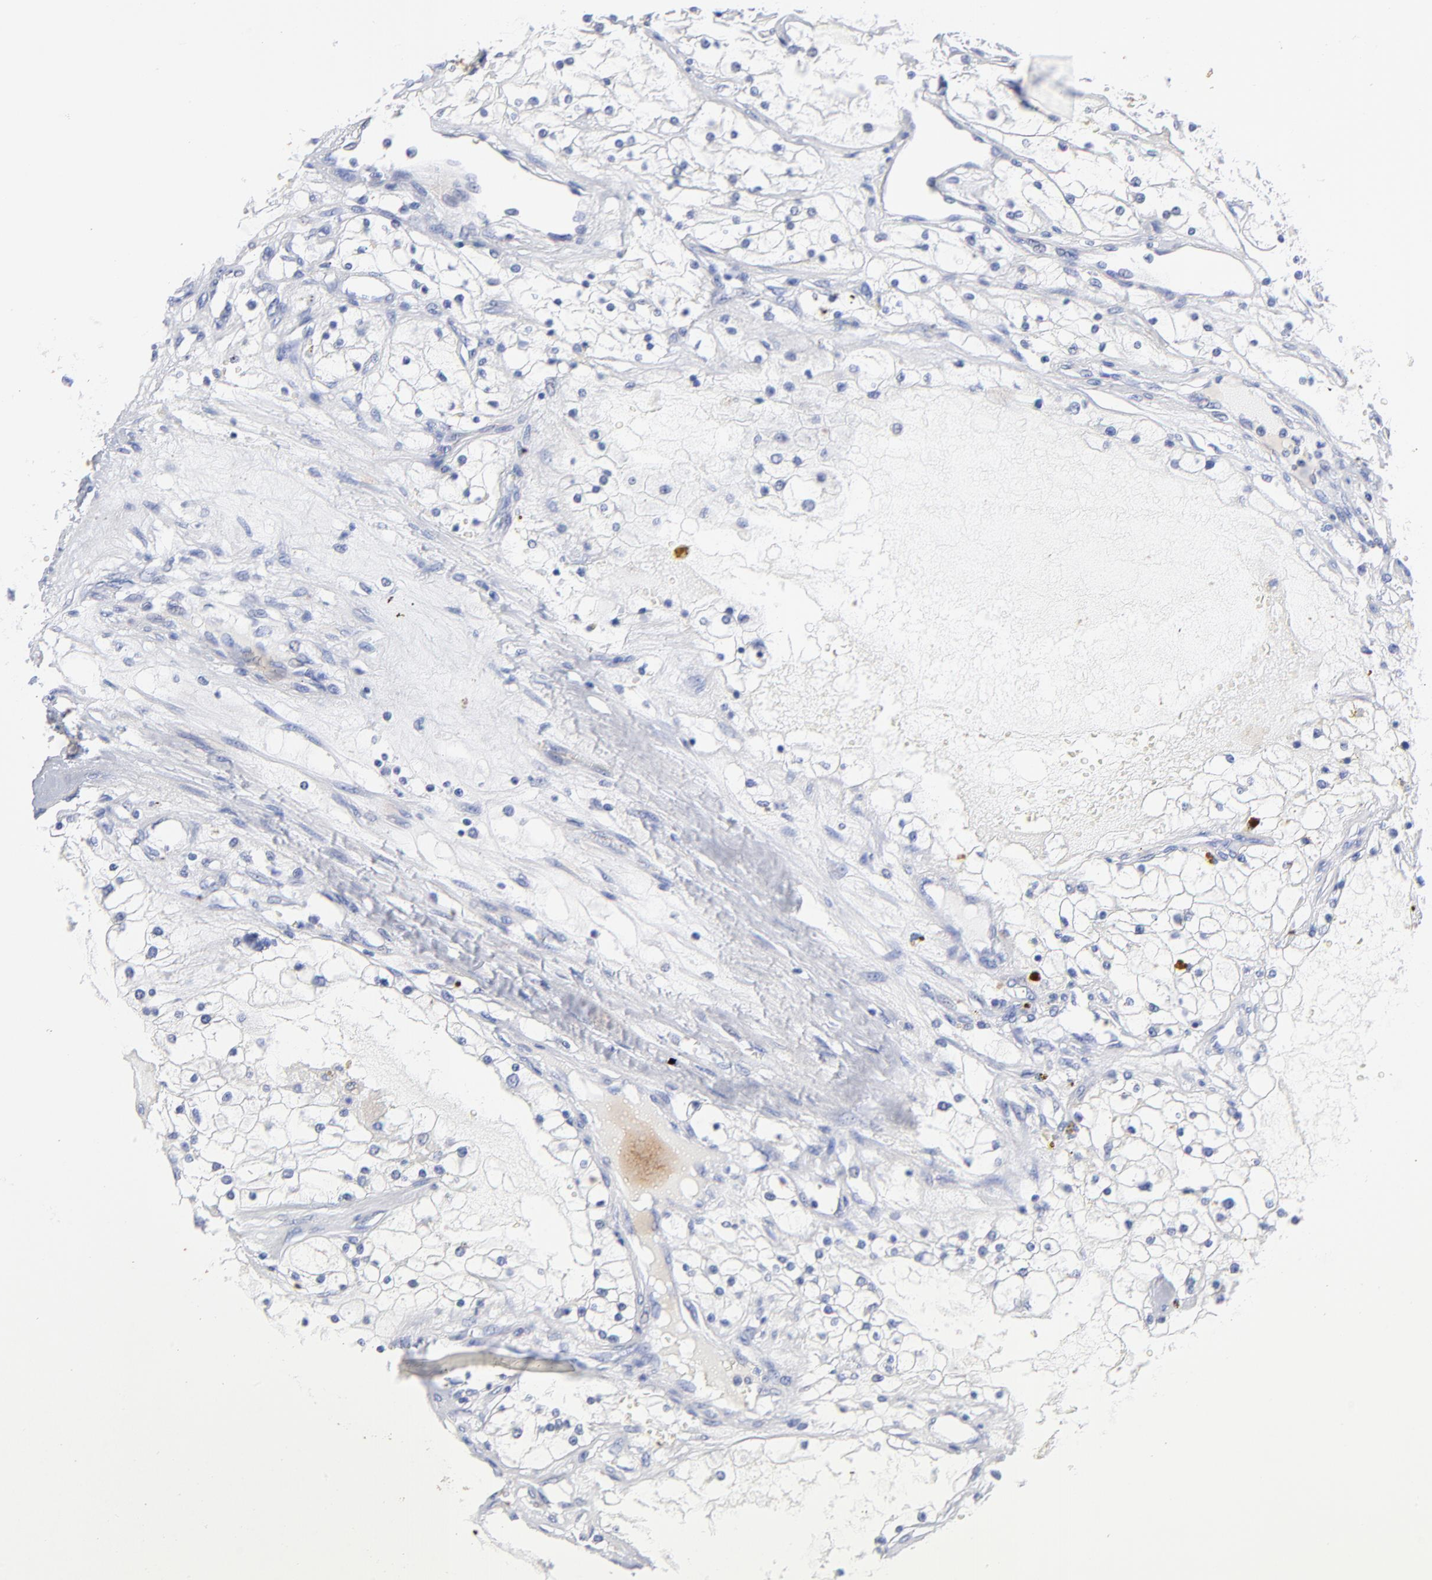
{"staining": {"intensity": "negative", "quantity": "none", "location": "none"}, "tissue": "renal cancer", "cell_type": "Tumor cells", "image_type": "cancer", "snomed": [{"axis": "morphology", "description": "Adenocarcinoma, NOS"}, {"axis": "topography", "description": "Kidney"}], "caption": "An image of renal adenocarcinoma stained for a protein displays no brown staining in tumor cells.", "gene": "ACY1", "patient": {"sex": "male", "age": 61}}